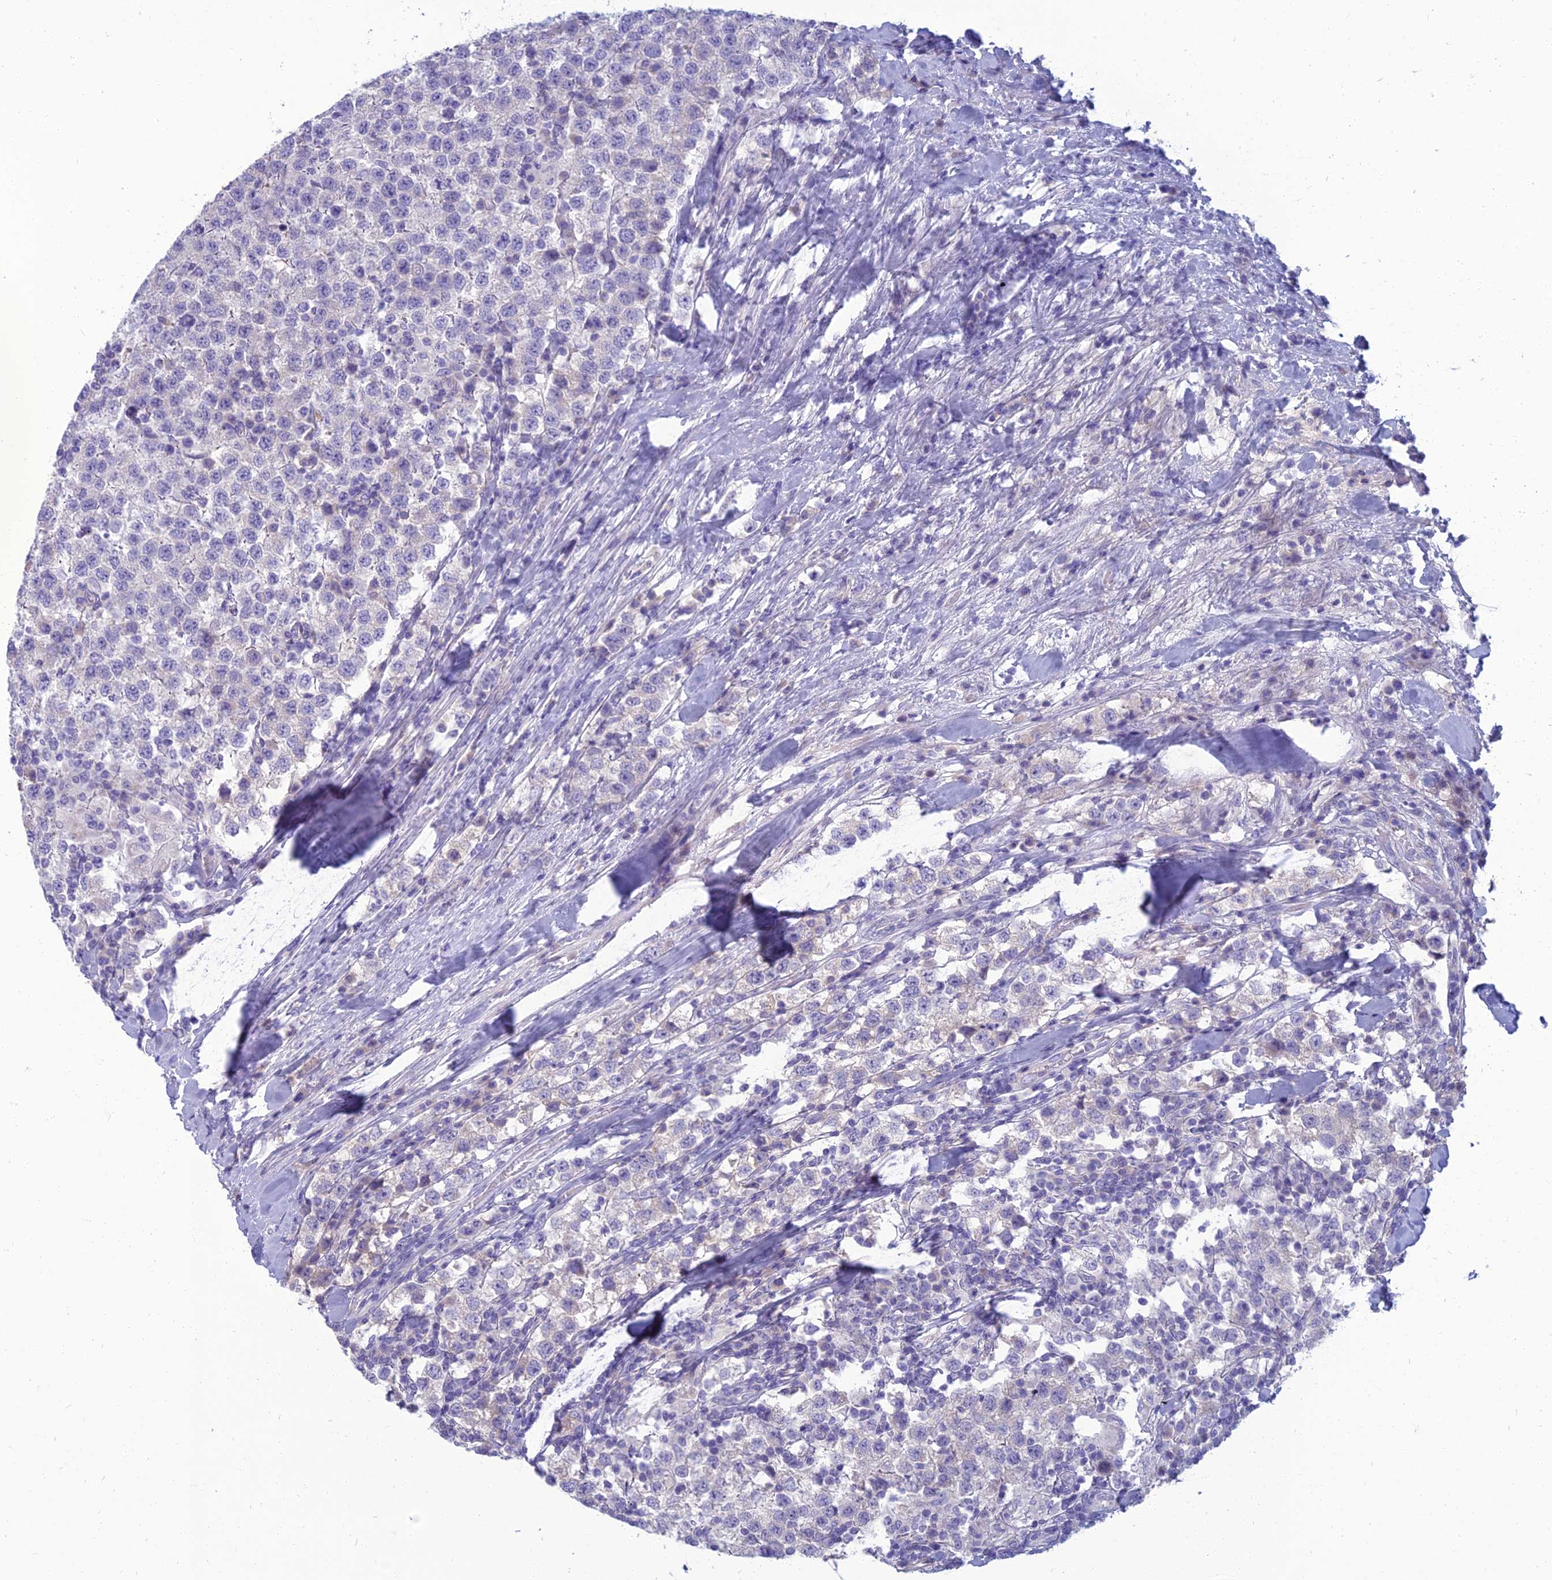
{"staining": {"intensity": "negative", "quantity": "none", "location": "none"}, "tissue": "testis cancer", "cell_type": "Tumor cells", "image_type": "cancer", "snomed": [{"axis": "morphology", "description": "Seminoma, NOS"}, {"axis": "topography", "description": "Testis"}], "caption": "Tumor cells are negative for brown protein staining in testis cancer (seminoma).", "gene": "SPTLC3", "patient": {"sex": "male", "age": 34}}